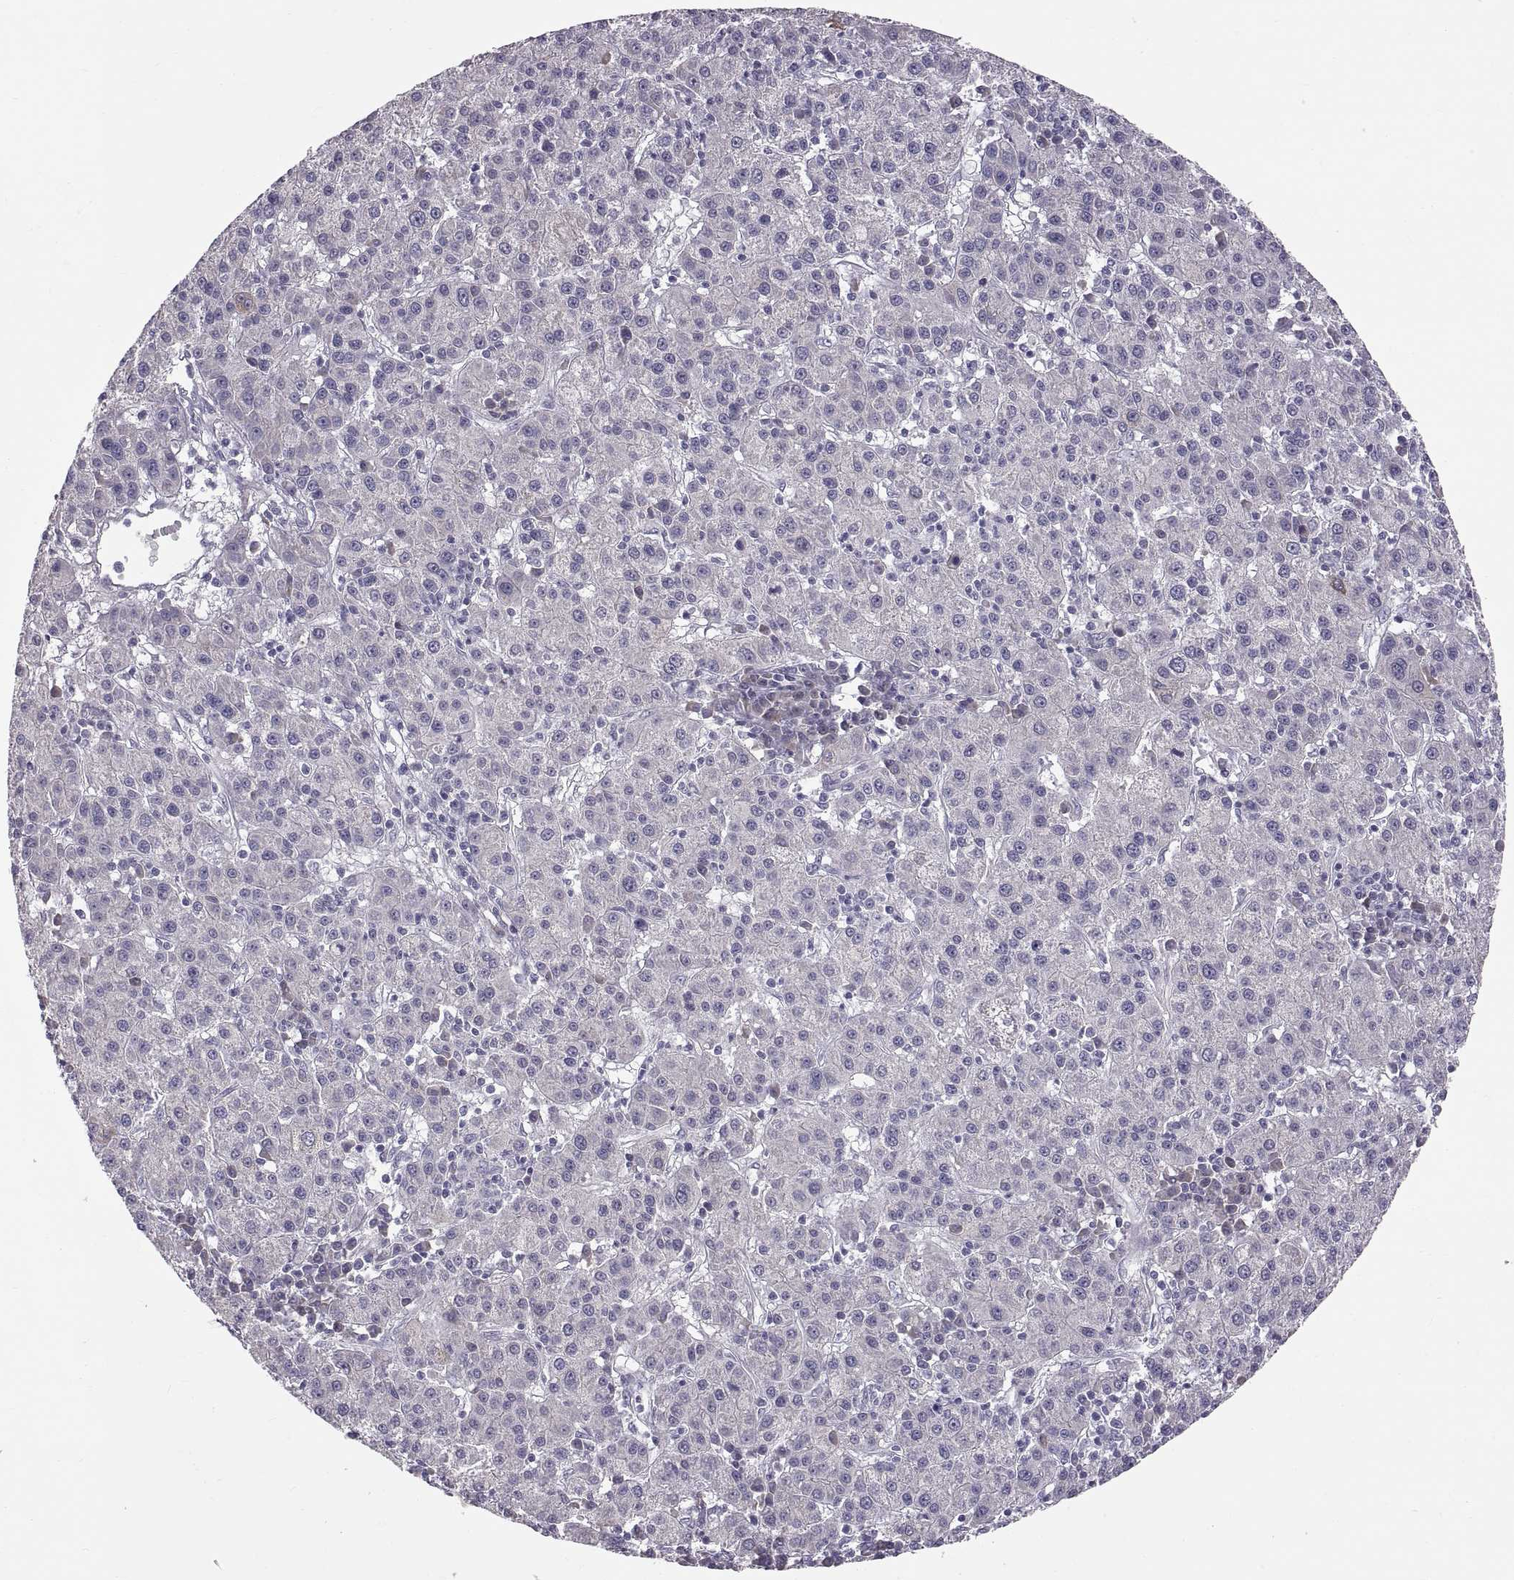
{"staining": {"intensity": "negative", "quantity": "none", "location": "none"}, "tissue": "liver cancer", "cell_type": "Tumor cells", "image_type": "cancer", "snomed": [{"axis": "morphology", "description": "Carcinoma, Hepatocellular, NOS"}, {"axis": "topography", "description": "Liver"}], "caption": "The immunohistochemistry histopathology image has no significant staining in tumor cells of hepatocellular carcinoma (liver) tissue.", "gene": "WFDC8", "patient": {"sex": "female", "age": 60}}